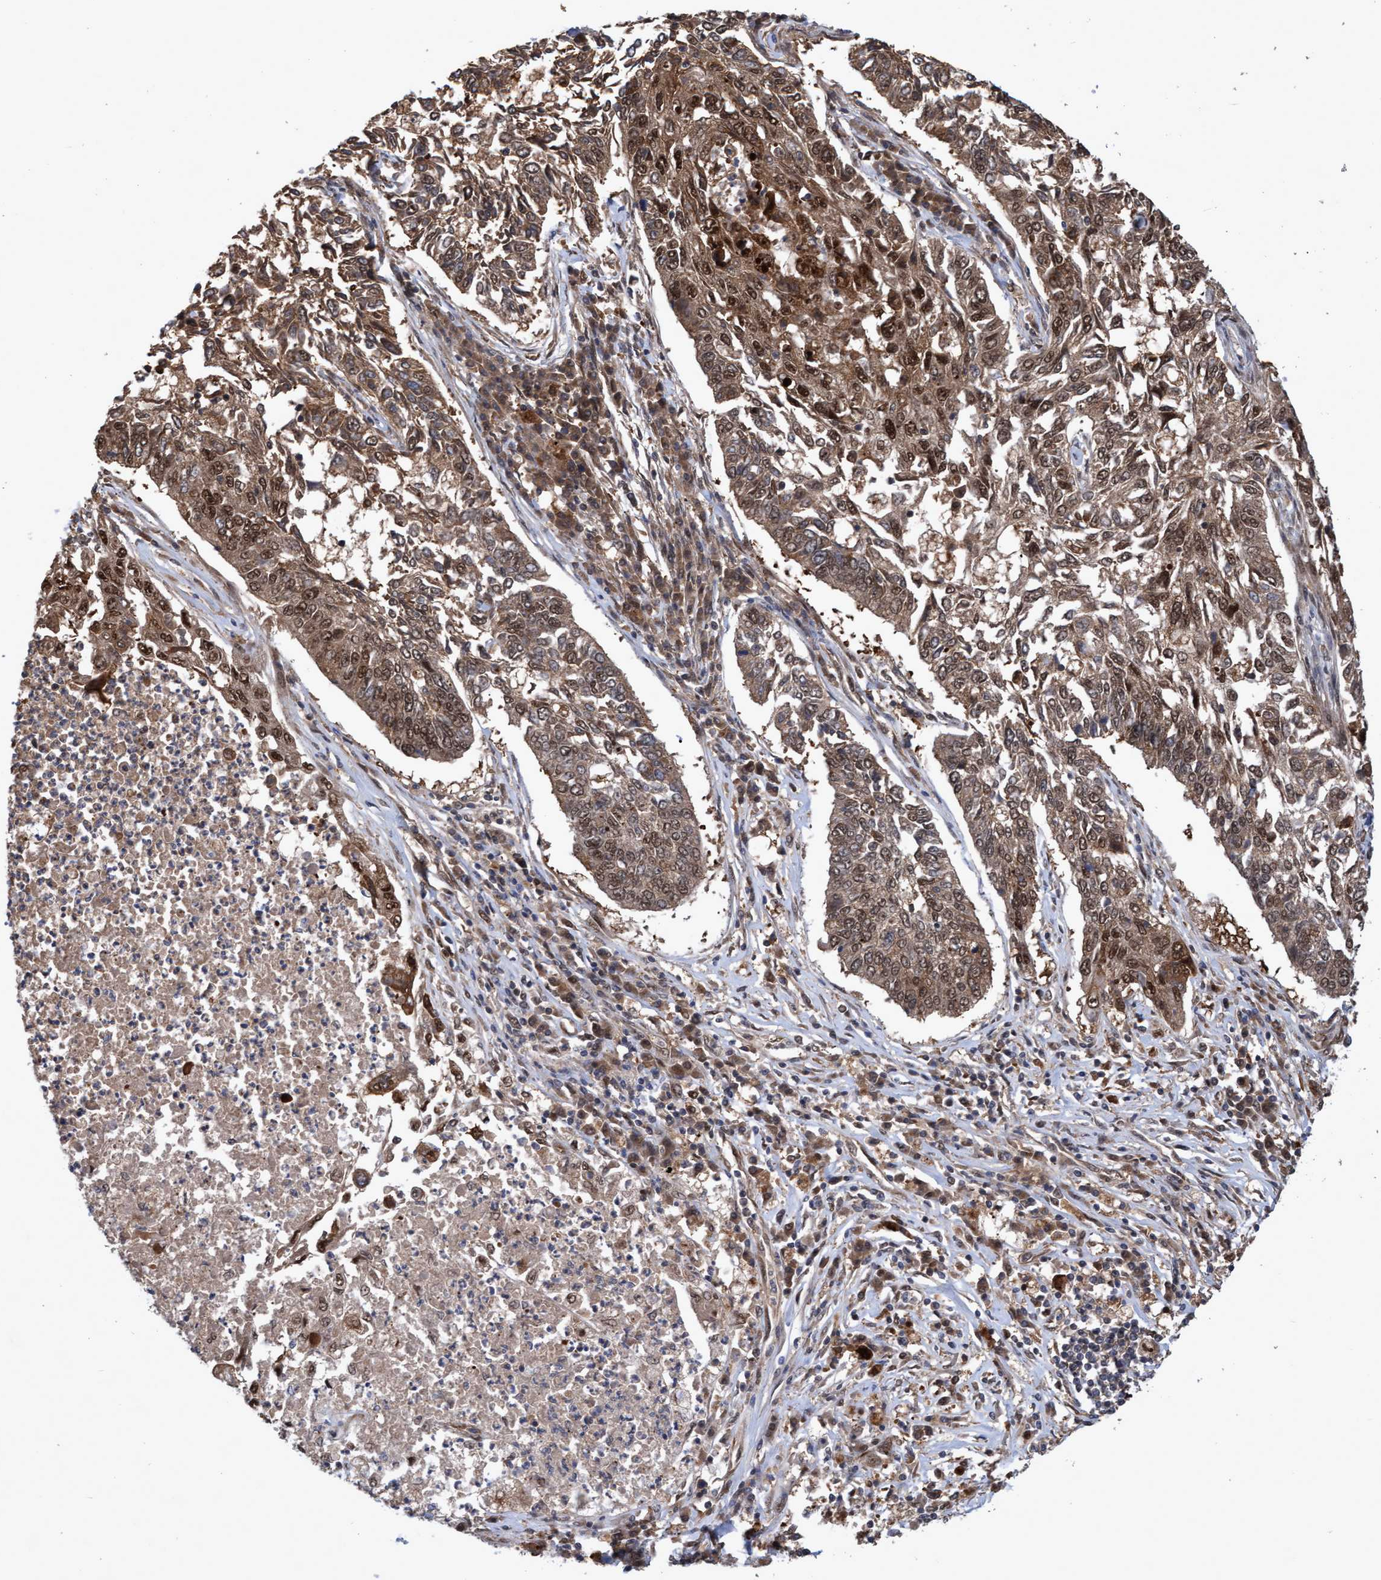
{"staining": {"intensity": "moderate", "quantity": ">75%", "location": "cytoplasmic/membranous,nuclear"}, "tissue": "lung cancer", "cell_type": "Tumor cells", "image_type": "cancer", "snomed": [{"axis": "morphology", "description": "Normal tissue, NOS"}, {"axis": "morphology", "description": "Squamous cell carcinoma, NOS"}, {"axis": "topography", "description": "Cartilage tissue"}, {"axis": "topography", "description": "Bronchus"}, {"axis": "topography", "description": "Lung"}], "caption": "Immunohistochemical staining of human lung squamous cell carcinoma reveals medium levels of moderate cytoplasmic/membranous and nuclear positivity in about >75% of tumor cells.", "gene": "PSMB6", "patient": {"sex": "female", "age": 49}}